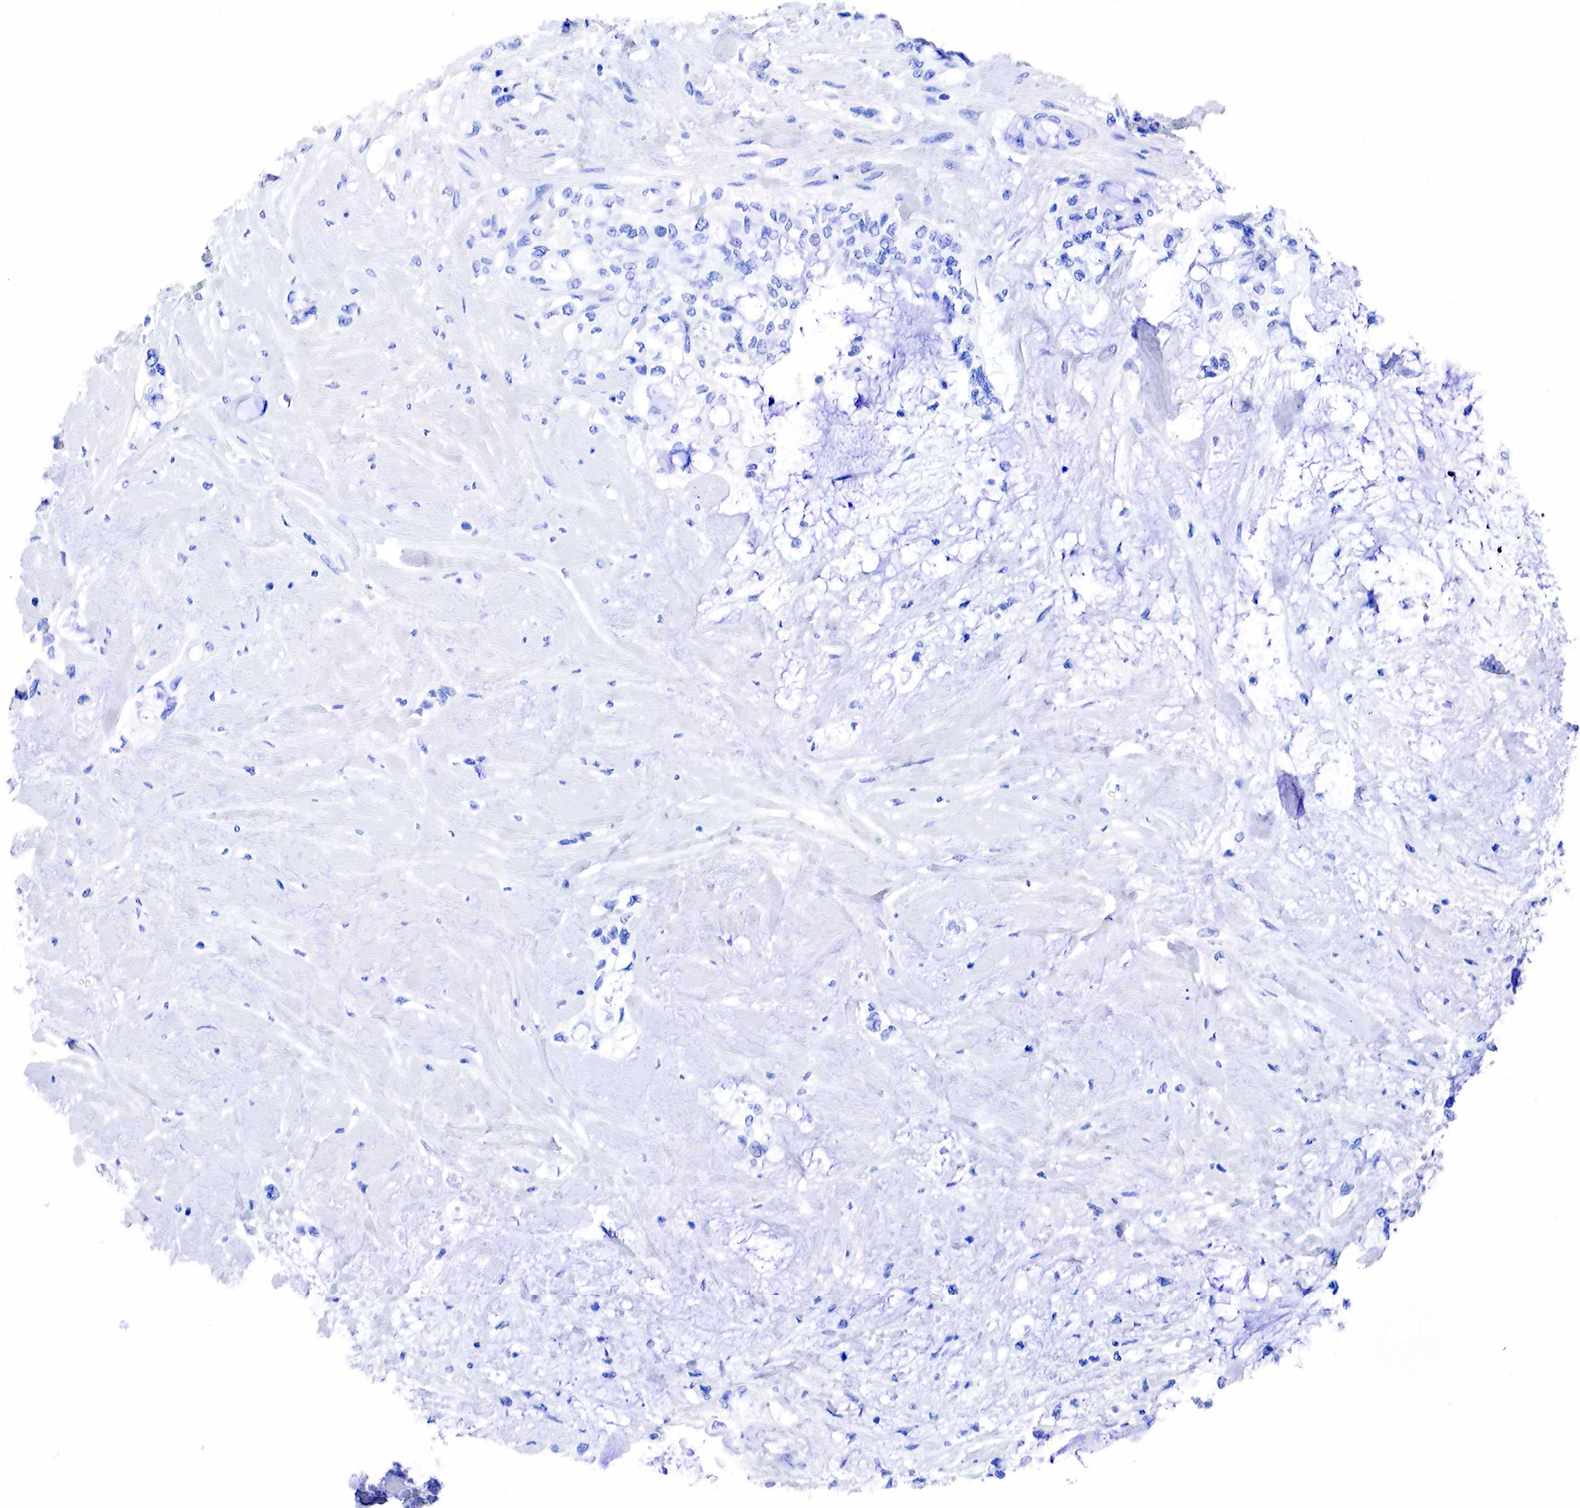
{"staining": {"intensity": "negative", "quantity": "none", "location": "none"}, "tissue": "pancreatic cancer", "cell_type": "Tumor cells", "image_type": "cancer", "snomed": [{"axis": "morphology", "description": "Adenocarcinoma, NOS"}, {"axis": "topography", "description": "Pancreas"}], "caption": "The immunohistochemistry image has no significant staining in tumor cells of pancreatic cancer tissue.", "gene": "KLK3", "patient": {"sex": "female", "age": 70}}